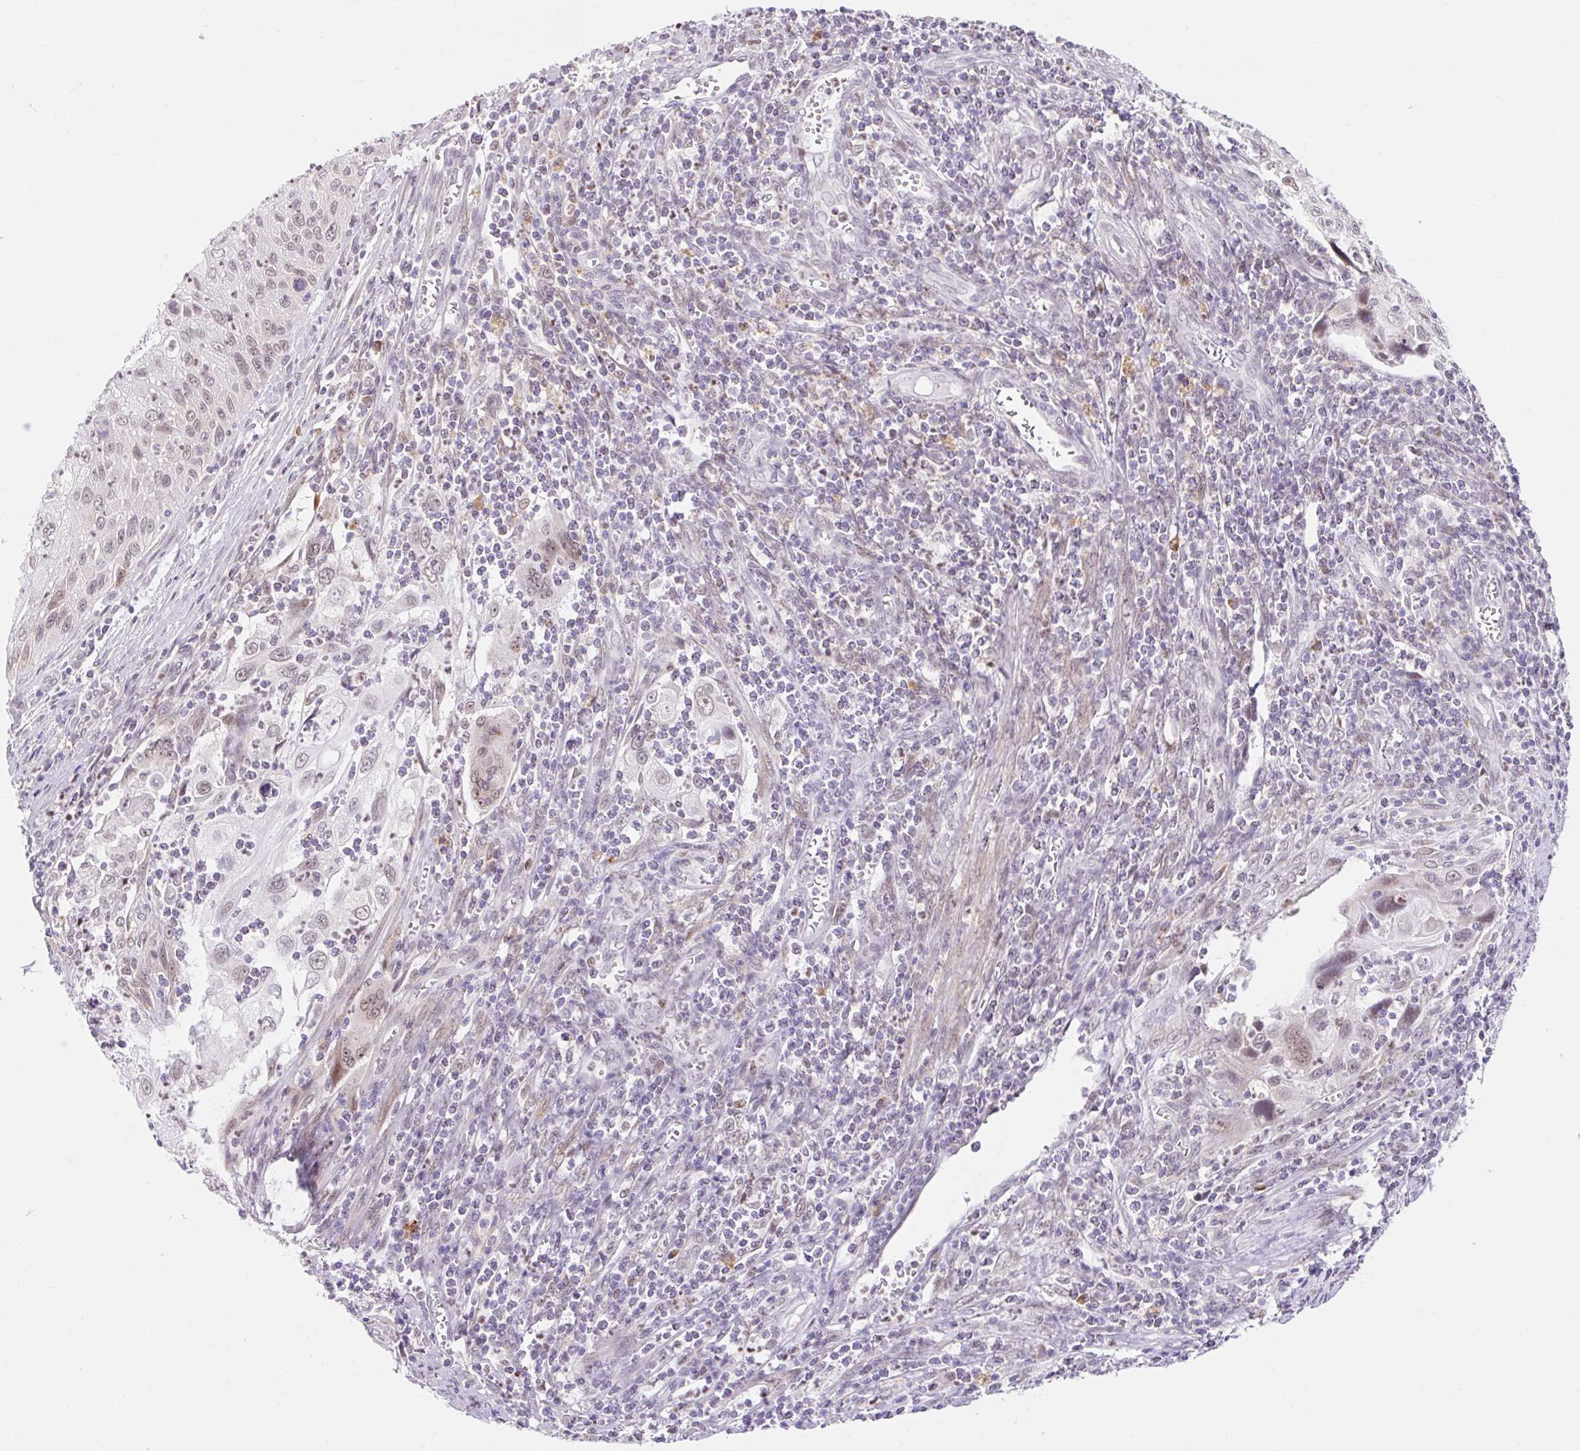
{"staining": {"intensity": "negative", "quantity": "none", "location": "none"}, "tissue": "cervical cancer", "cell_type": "Tumor cells", "image_type": "cancer", "snomed": [{"axis": "morphology", "description": "Squamous cell carcinoma, NOS"}, {"axis": "topography", "description": "Cervix"}], "caption": "IHC image of neoplastic tissue: human cervical squamous cell carcinoma stained with DAB displays no significant protein staining in tumor cells.", "gene": "SRSF10", "patient": {"sex": "female", "age": 70}}